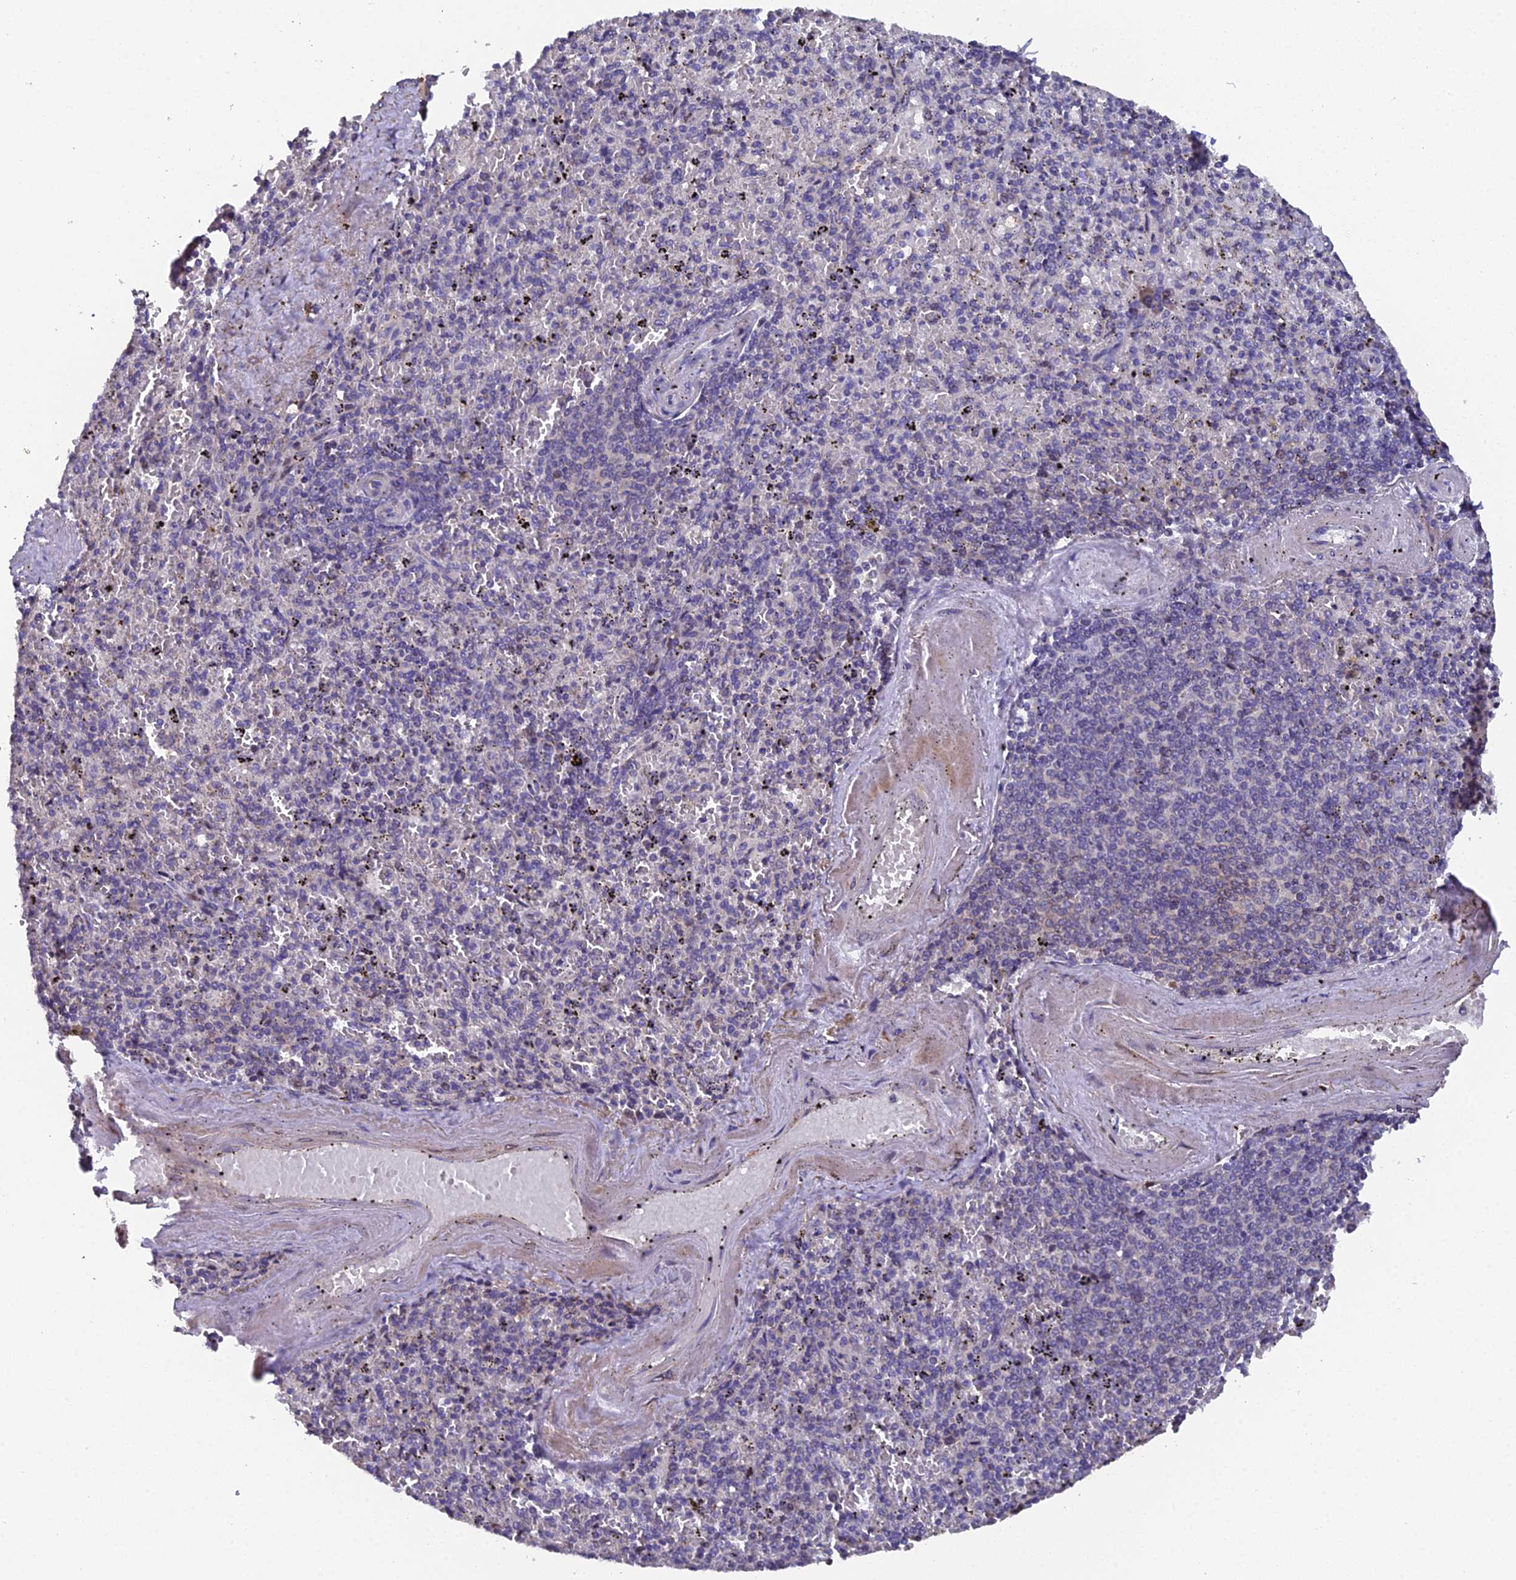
{"staining": {"intensity": "negative", "quantity": "none", "location": "none"}, "tissue": "spleen", "cell_type": "Cells in red pulp", "image_type": "normal", "snomed": [{"axis": "morphology", "description": "Normal tissue, NOS"}, {"axis": "topography", "description": "Spleen"}], "caption": "Spleen was stained to show a protein in brown. There is no significant positivity in cells in red pulp. (DAB immunohistochemistry (IHC), high magnification).", "gene": "RAB28", "patient": {"sex": "male", "age": 82}}